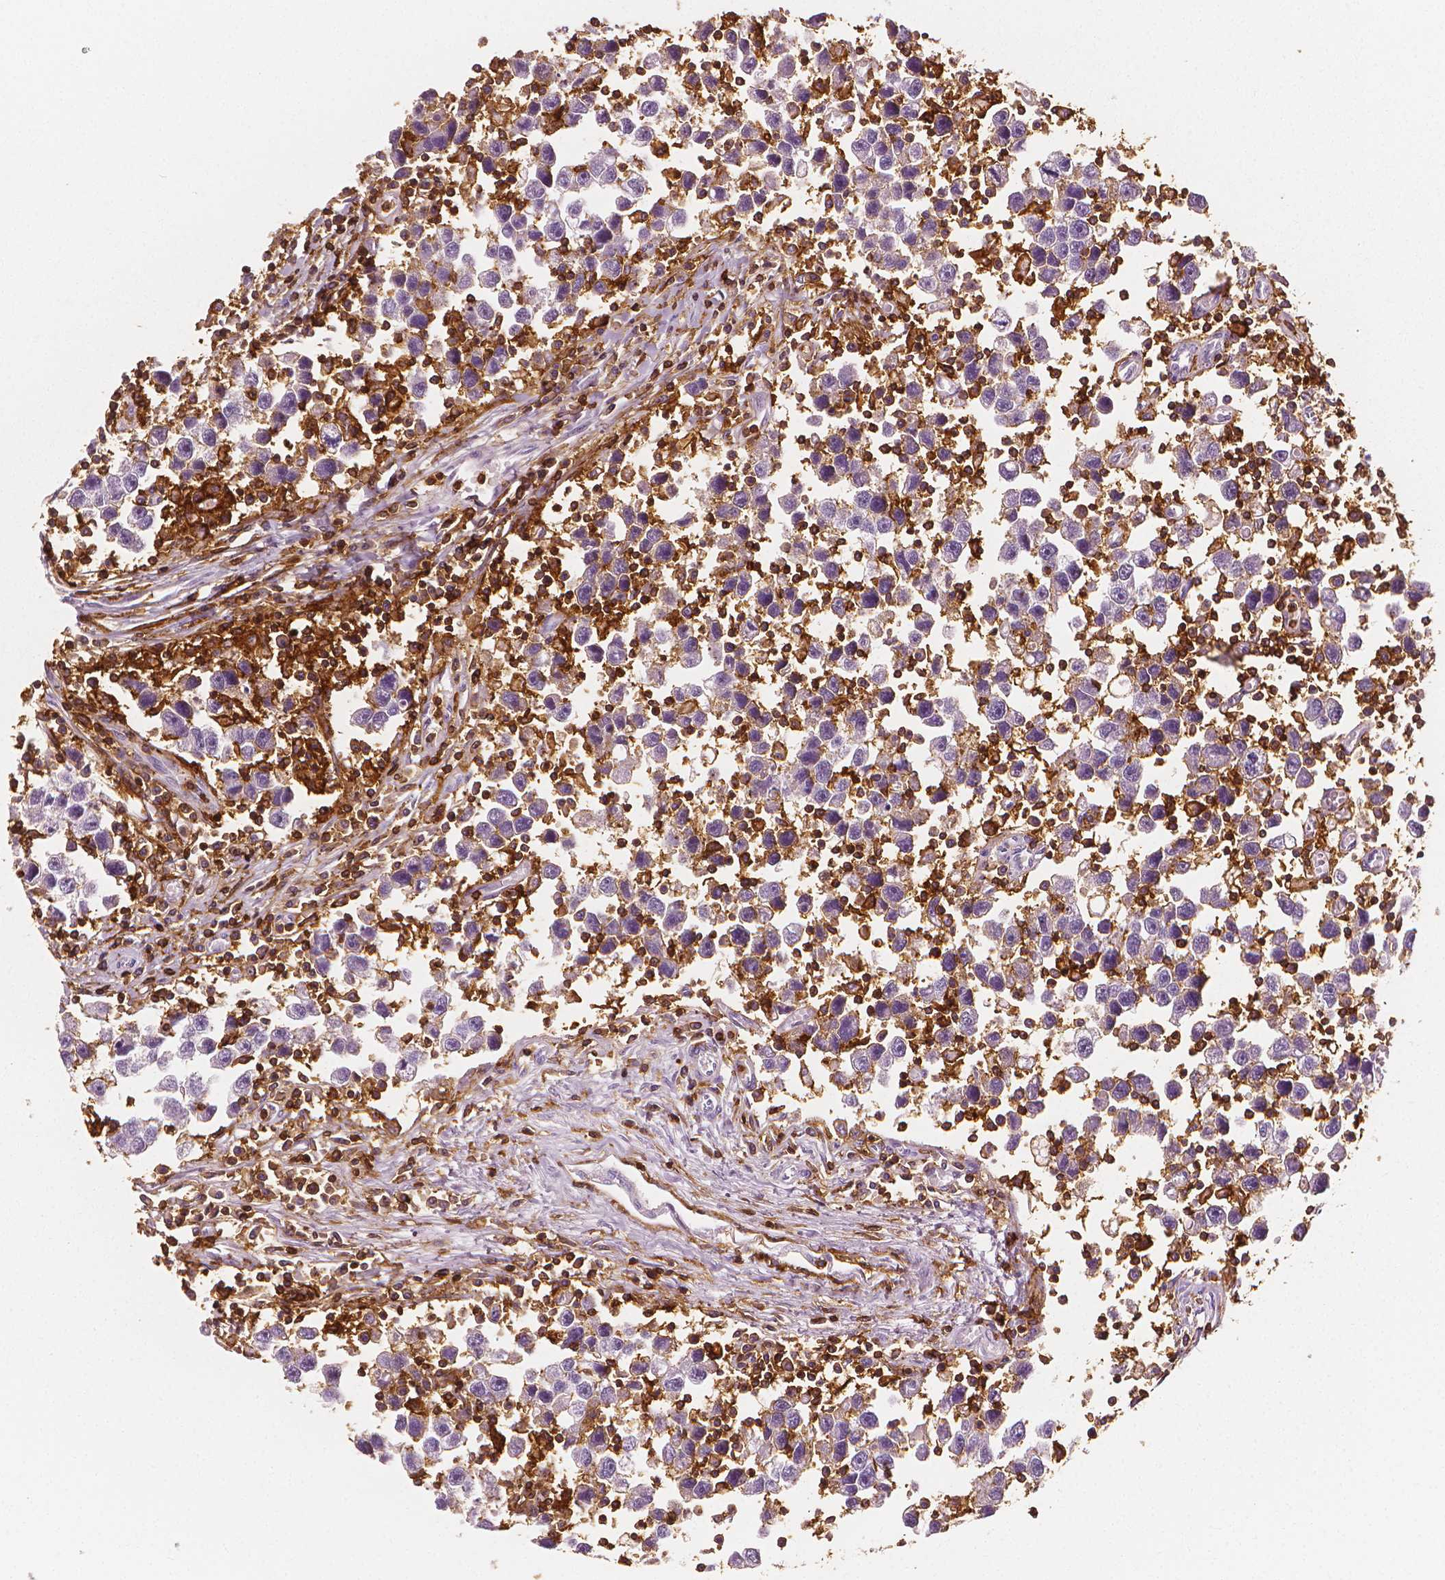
{"staining": {"intensity": "negative", "quantity": "none", "location": "none"}, "tissue": "testis cancer", "cell_type": "Tumor cells", "image_type": "cancer", "snomed": [{"axis": "morphology", "description": "Seminoma, NOS"}, {"axis": "topography", "description": "Testis"}], "caption": "Immunohistochemical staining of testis cancer exhibits no significant expression in tumor cells.", "gene": "PTPRC", "patient": {"sex": "male", "age": 30}}